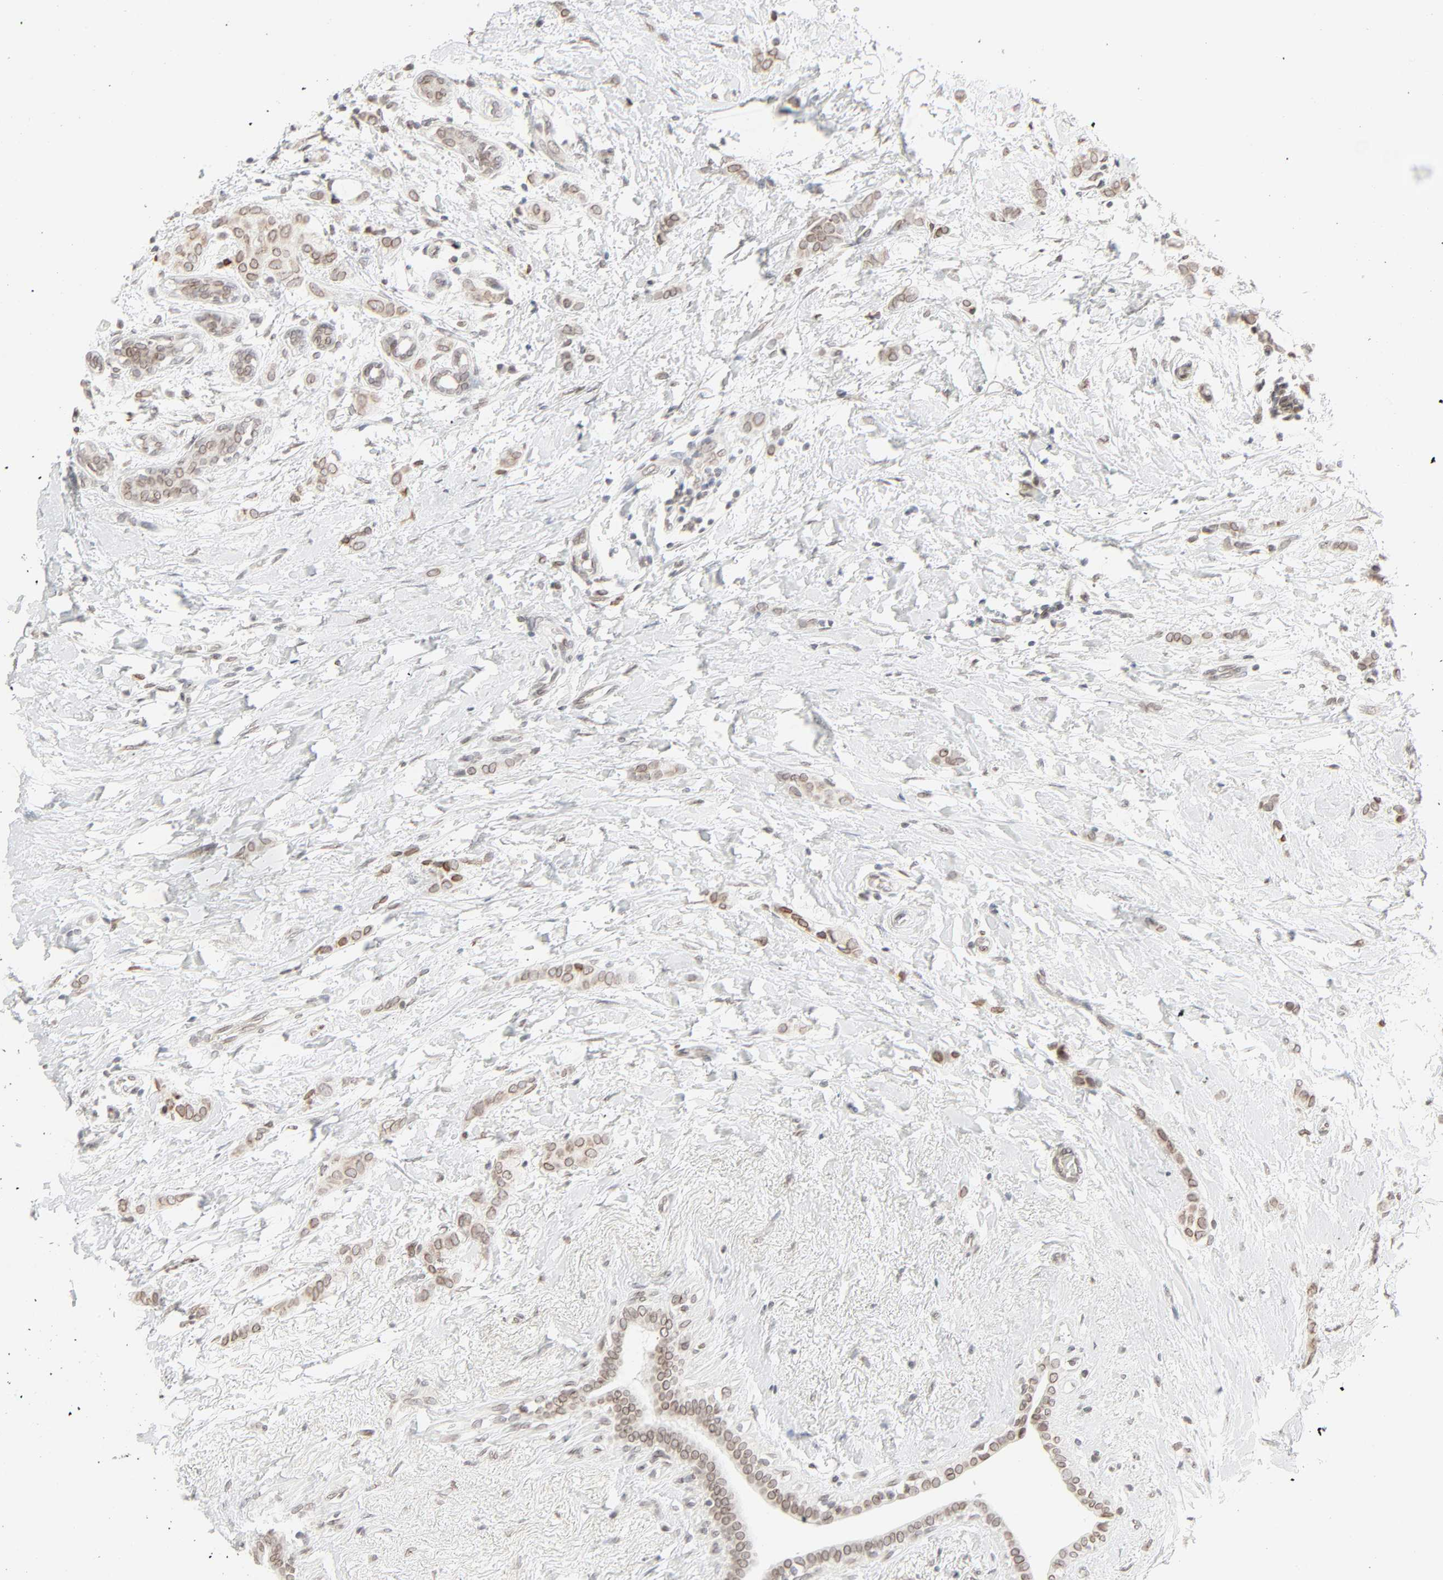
{"staining": {"intensity": "weak", "quantity": ">75%", "location": "cytoplasmic/membranous,nuclear"}, "tissue": "breast cancer", "cell_type": "Tumor cells", "image_type": "cancer", "snomed": [{"axis": "morphology", "description": "Lobular carcinoma"}, {"axis": "topography", "description": "Breast"}], "caption": "Weak cytoplasmic/membranous and nuclear protein positivity is present in about >75% of tumor cells in breast cancer (lobular carcinoma). The staining is performed using DAB brown chromogen to label protein expression. The nuclei are counter-stained blue using hematoxylin.", "gene": "MAD1L1", "patient": {"sex": "female", "age": 55}}